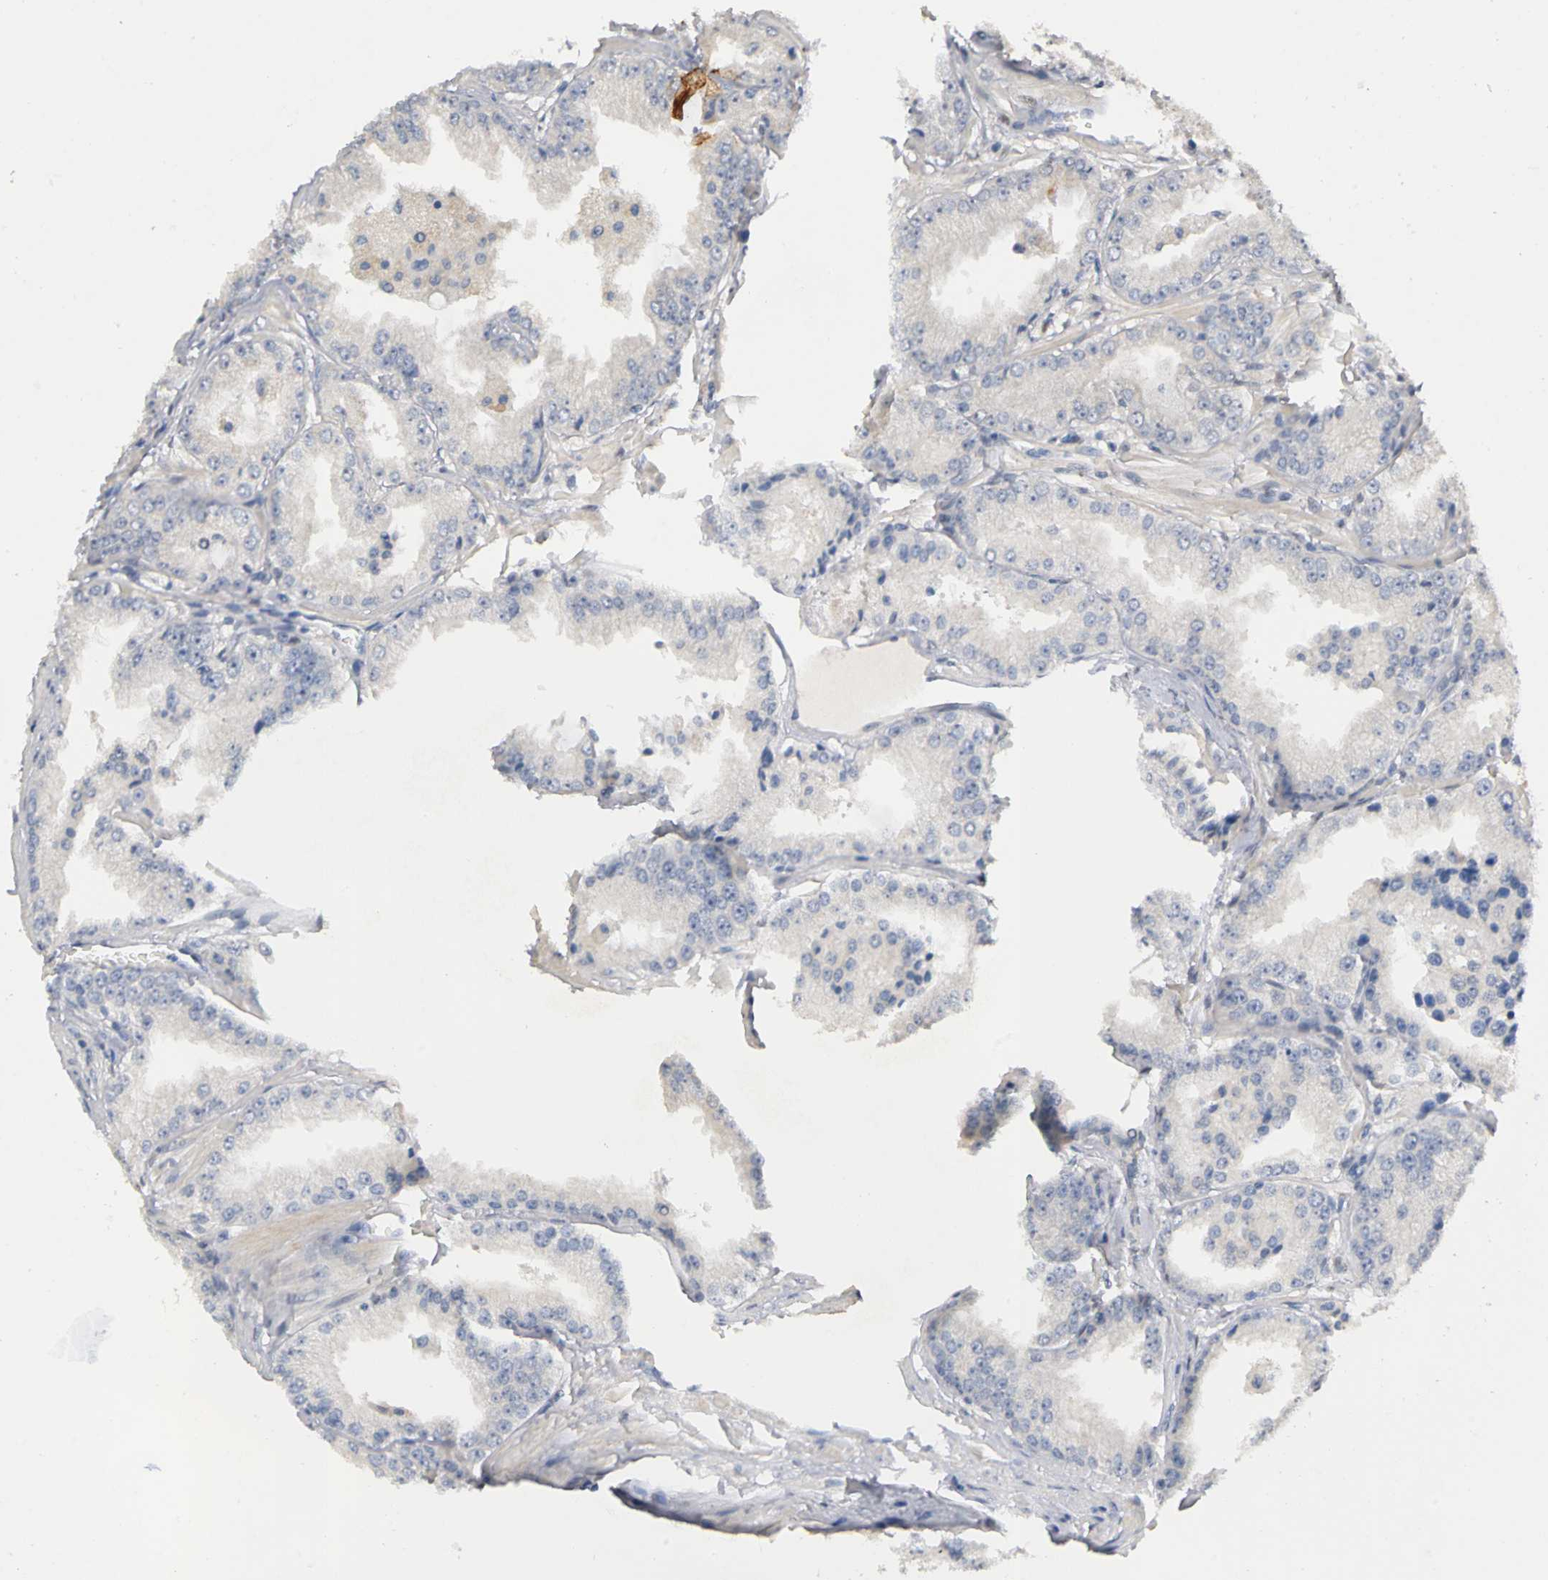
{"staining": {"intensity": "negative", "quantity": "none", "location": "none"}, "tissue": "prostate cancer", "cell_type": "Tumor cells", "image_type": "cancer", "snomed": [{"axis": "morphology", "description": "Adenocarcinoma, High grade"}, {"axis": "topography", "description": "Prostate"}], "caption": "Tumor cells are negative for protein expression in human high-grade adenocarcinoma (prostate).", "gene": "PGR", "patient": {"sex": "male", "age": 61}}